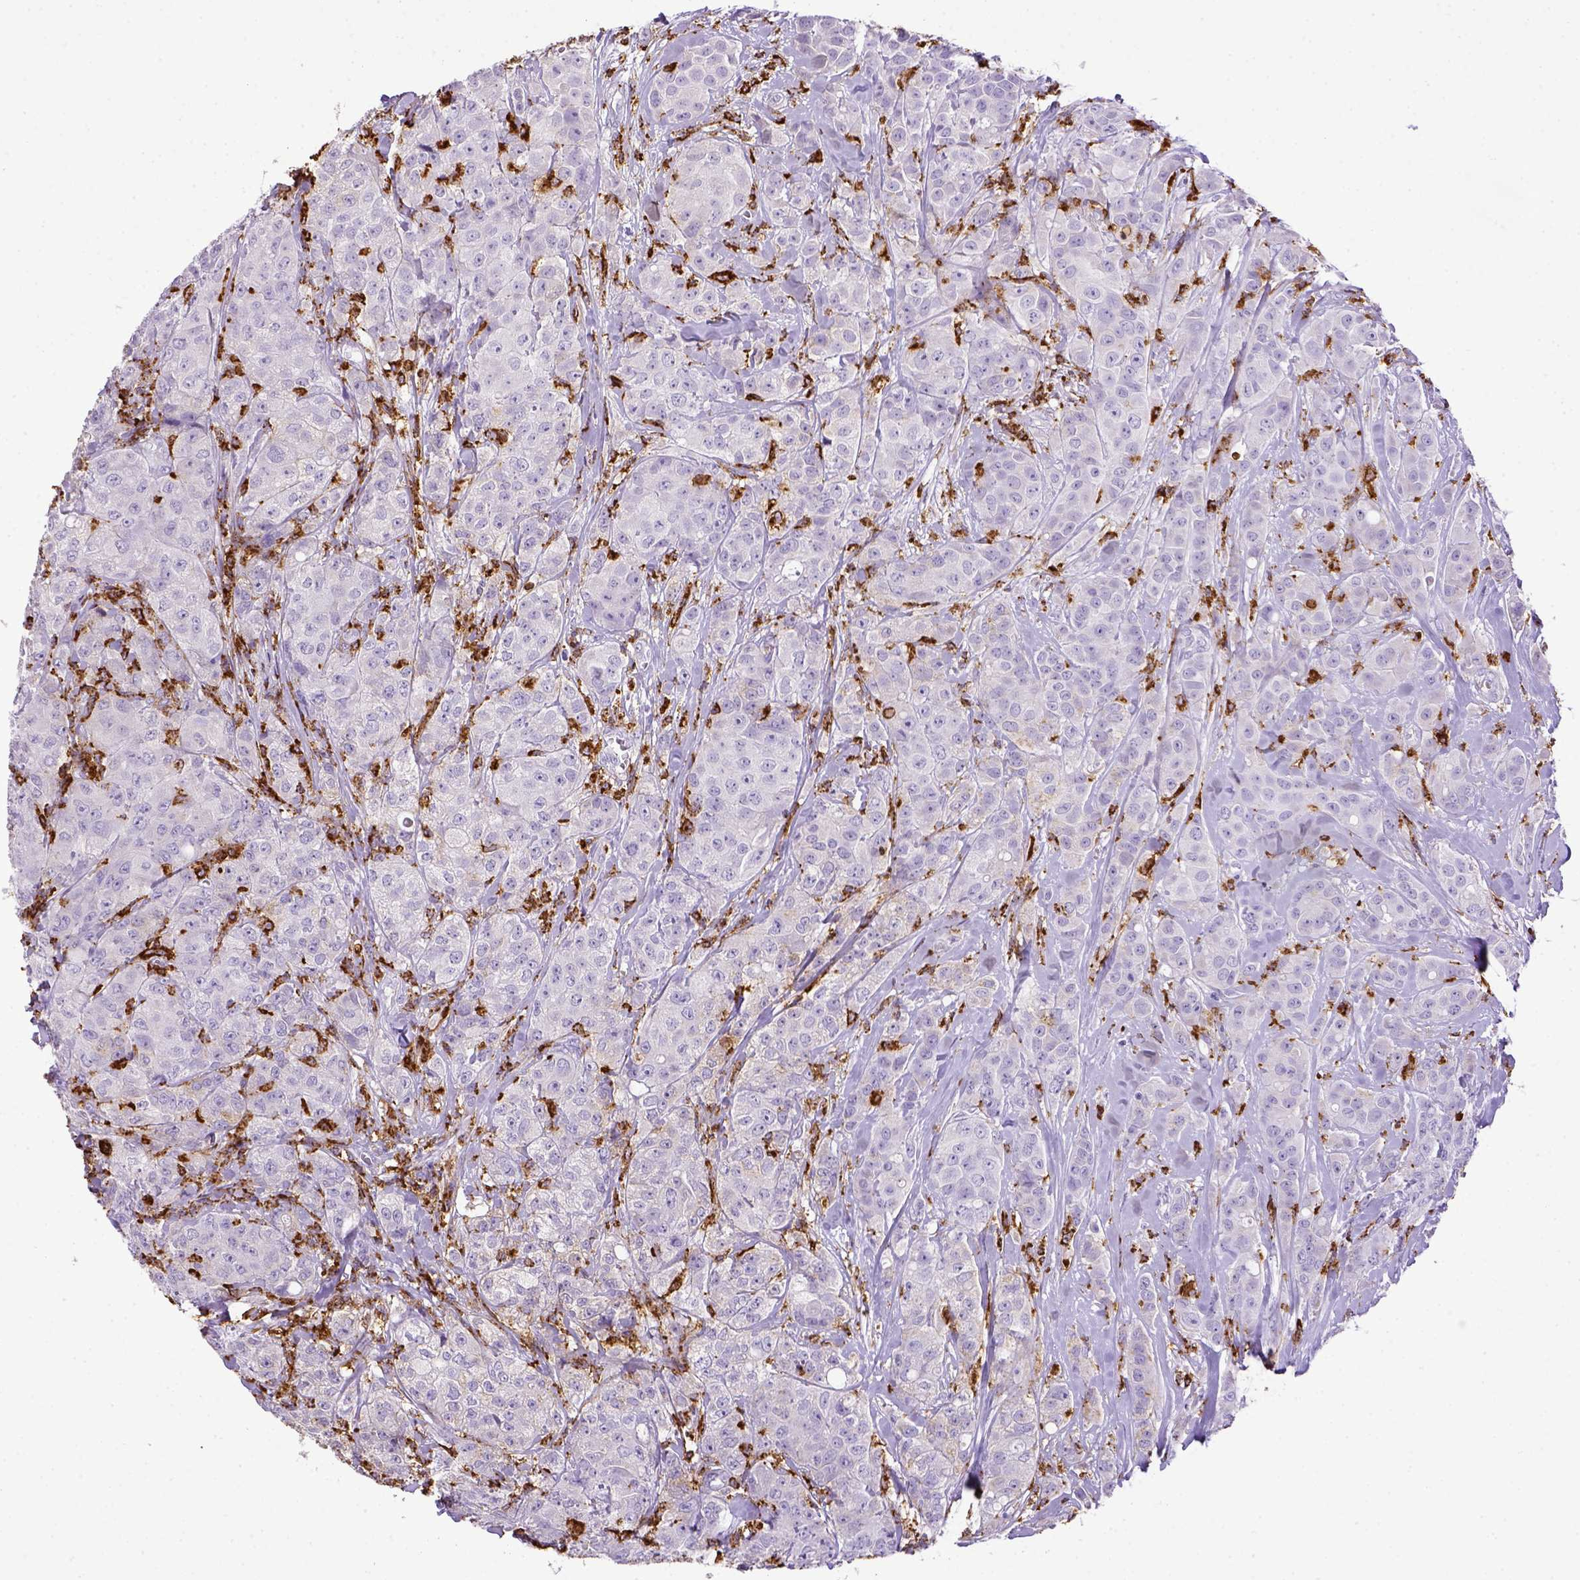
{"staining": {"intensity": "negative", "quantity": "none", "location": "none"}, "tissue": "breast cancer", "cell_type": "Tumor cells", "image_type": "cancer", "snomed": [{"axis": "morphology", "description": "Duct carcinoma"}, {"axis": "topography", "description": "Breast"}], "caption": "Breast cancer was stained to show a protein in brown. There is no significant staining in tumor cells.", "gene": "CD68", "patient": {"sex": "female", "age": 43}}